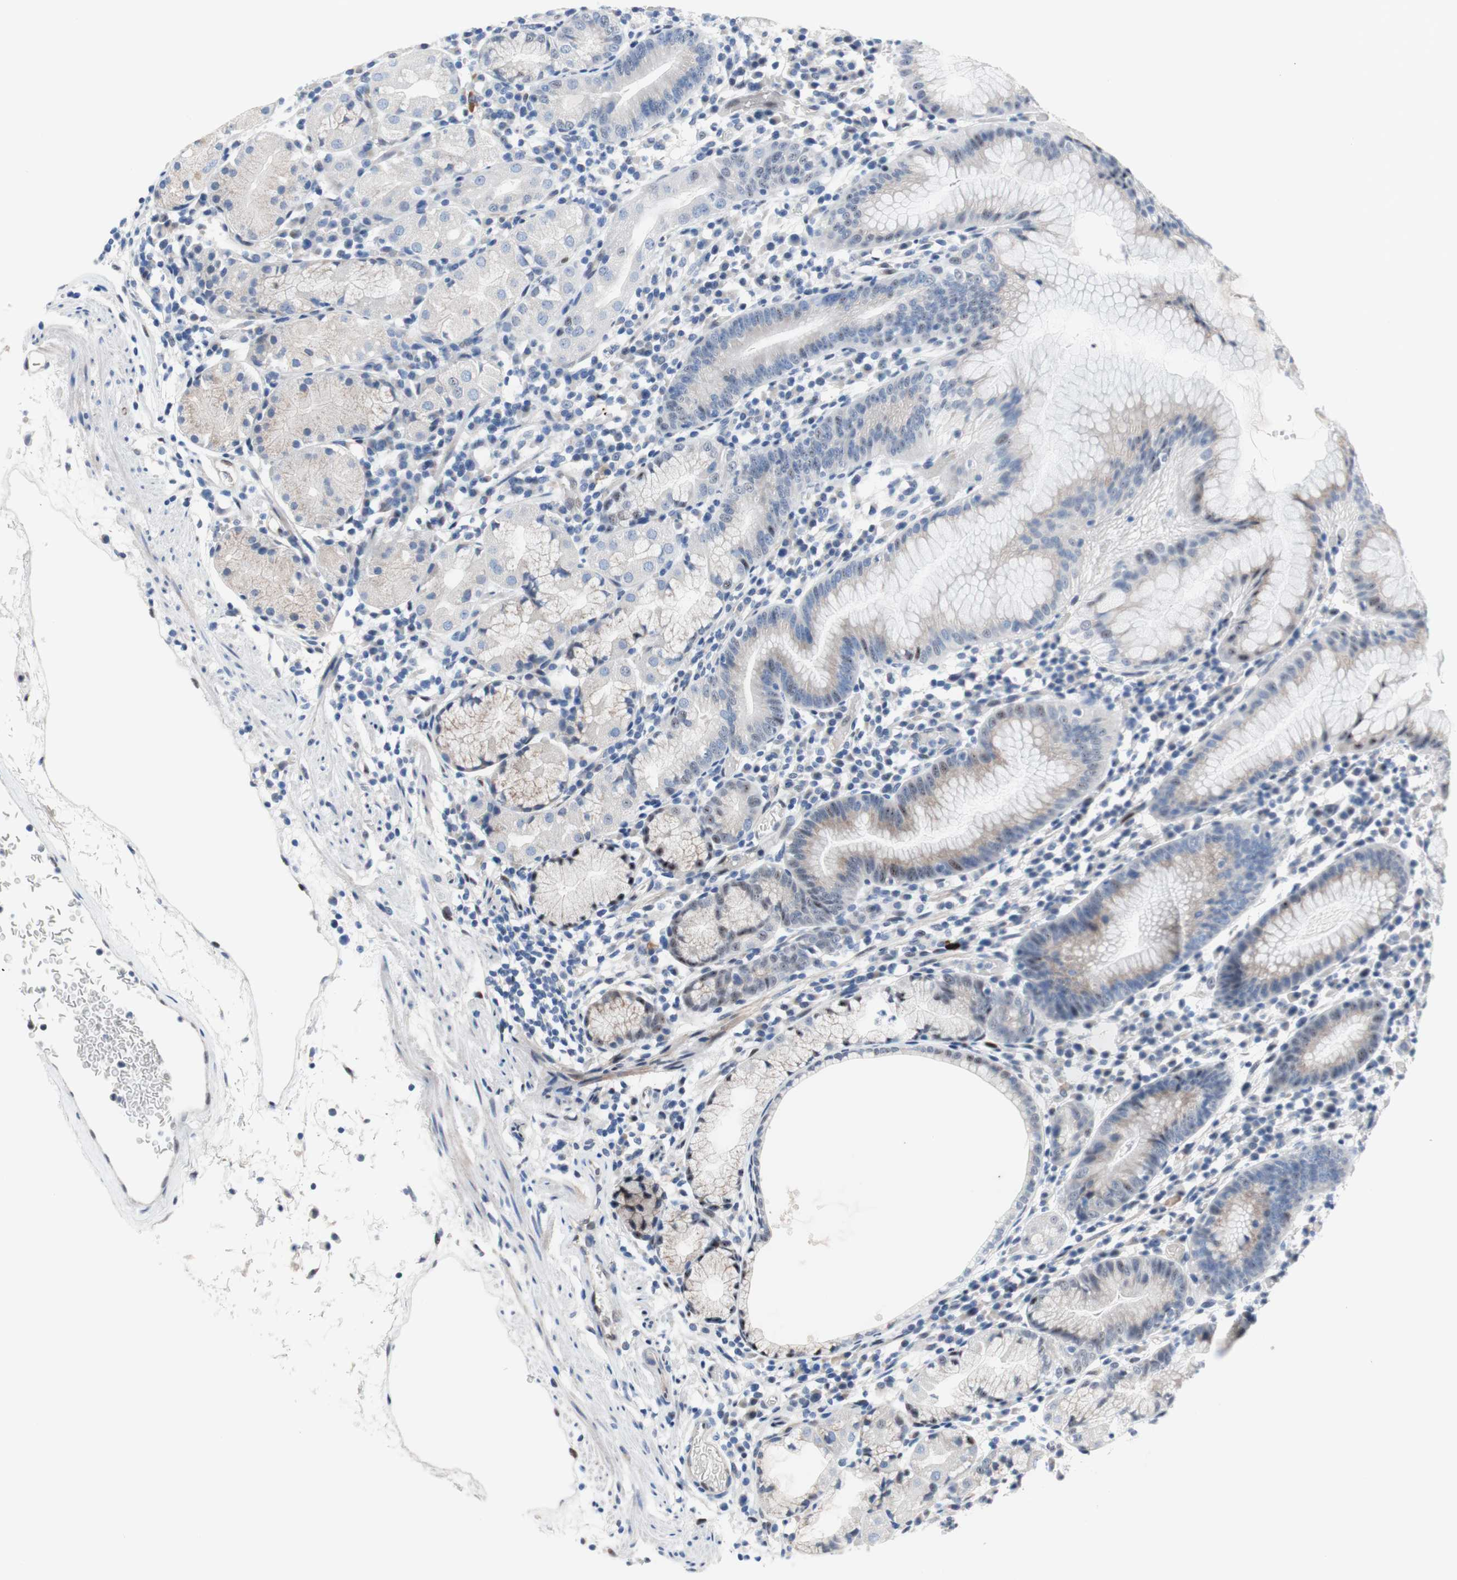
{"staining": {"intensity": "moderate", "quantity": "<25%", "location": "cytoplasmic/membranous,nuclear"}, "tissue": "stomach", "cell_type": "Glandular cells", "image_type": "normal", "snomed": [{"axis": "morphology", "description": "Normal tissue, NOS"}, {"axis": "topography", "description": "Stomach"}, {"axis": "topography", "description": "Stomach, lower"}], "caption": "Benign stomach exhibits moderate cytoplasmic/membranous,nuclear positivity in about <25% of glandular cells (brown staining indicates protein expression, while blue staining denotes nuclei)..", "gene": "PINX1", "patient": {"sex": "female", "age": 75}}